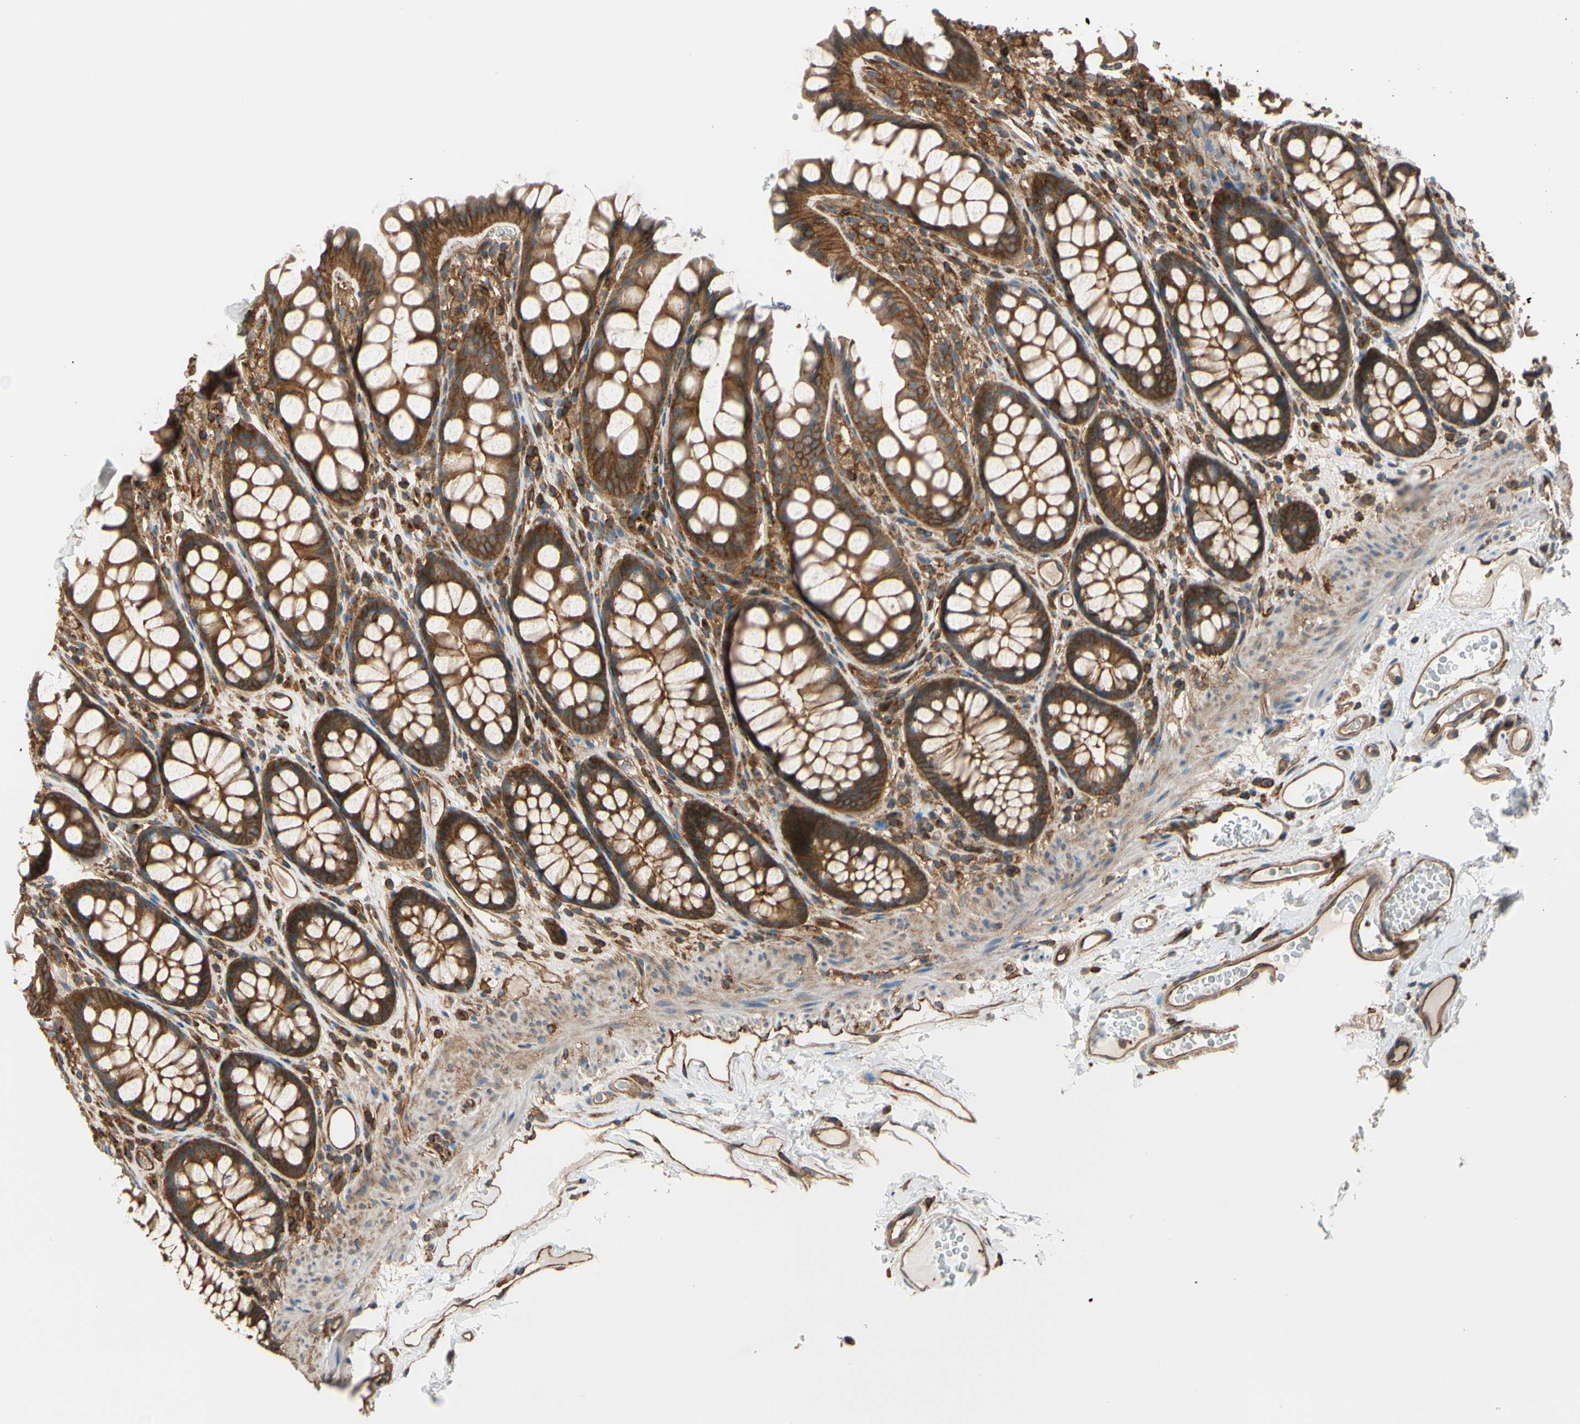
{"staining": {"intensity": "strong", "quantity": ">75%", "location": "cytoplasmic/membranous"}, "tissue": "colon", "cell_type": "Endothelial cells", "image_type": "normal", "snomed": [{"axis": "morphology", "description": "Normal tissue, NOS"}, {"axis": "topography", "description": "Colon"}], "caption": "Unremarkable colon reveals strong cytoplasmic/membranous staining in about >75% of endothelial cells, visualized by immunohistochemistry.", "gene": "EPS15", "patient": {"sex": "female", "age": 55}}